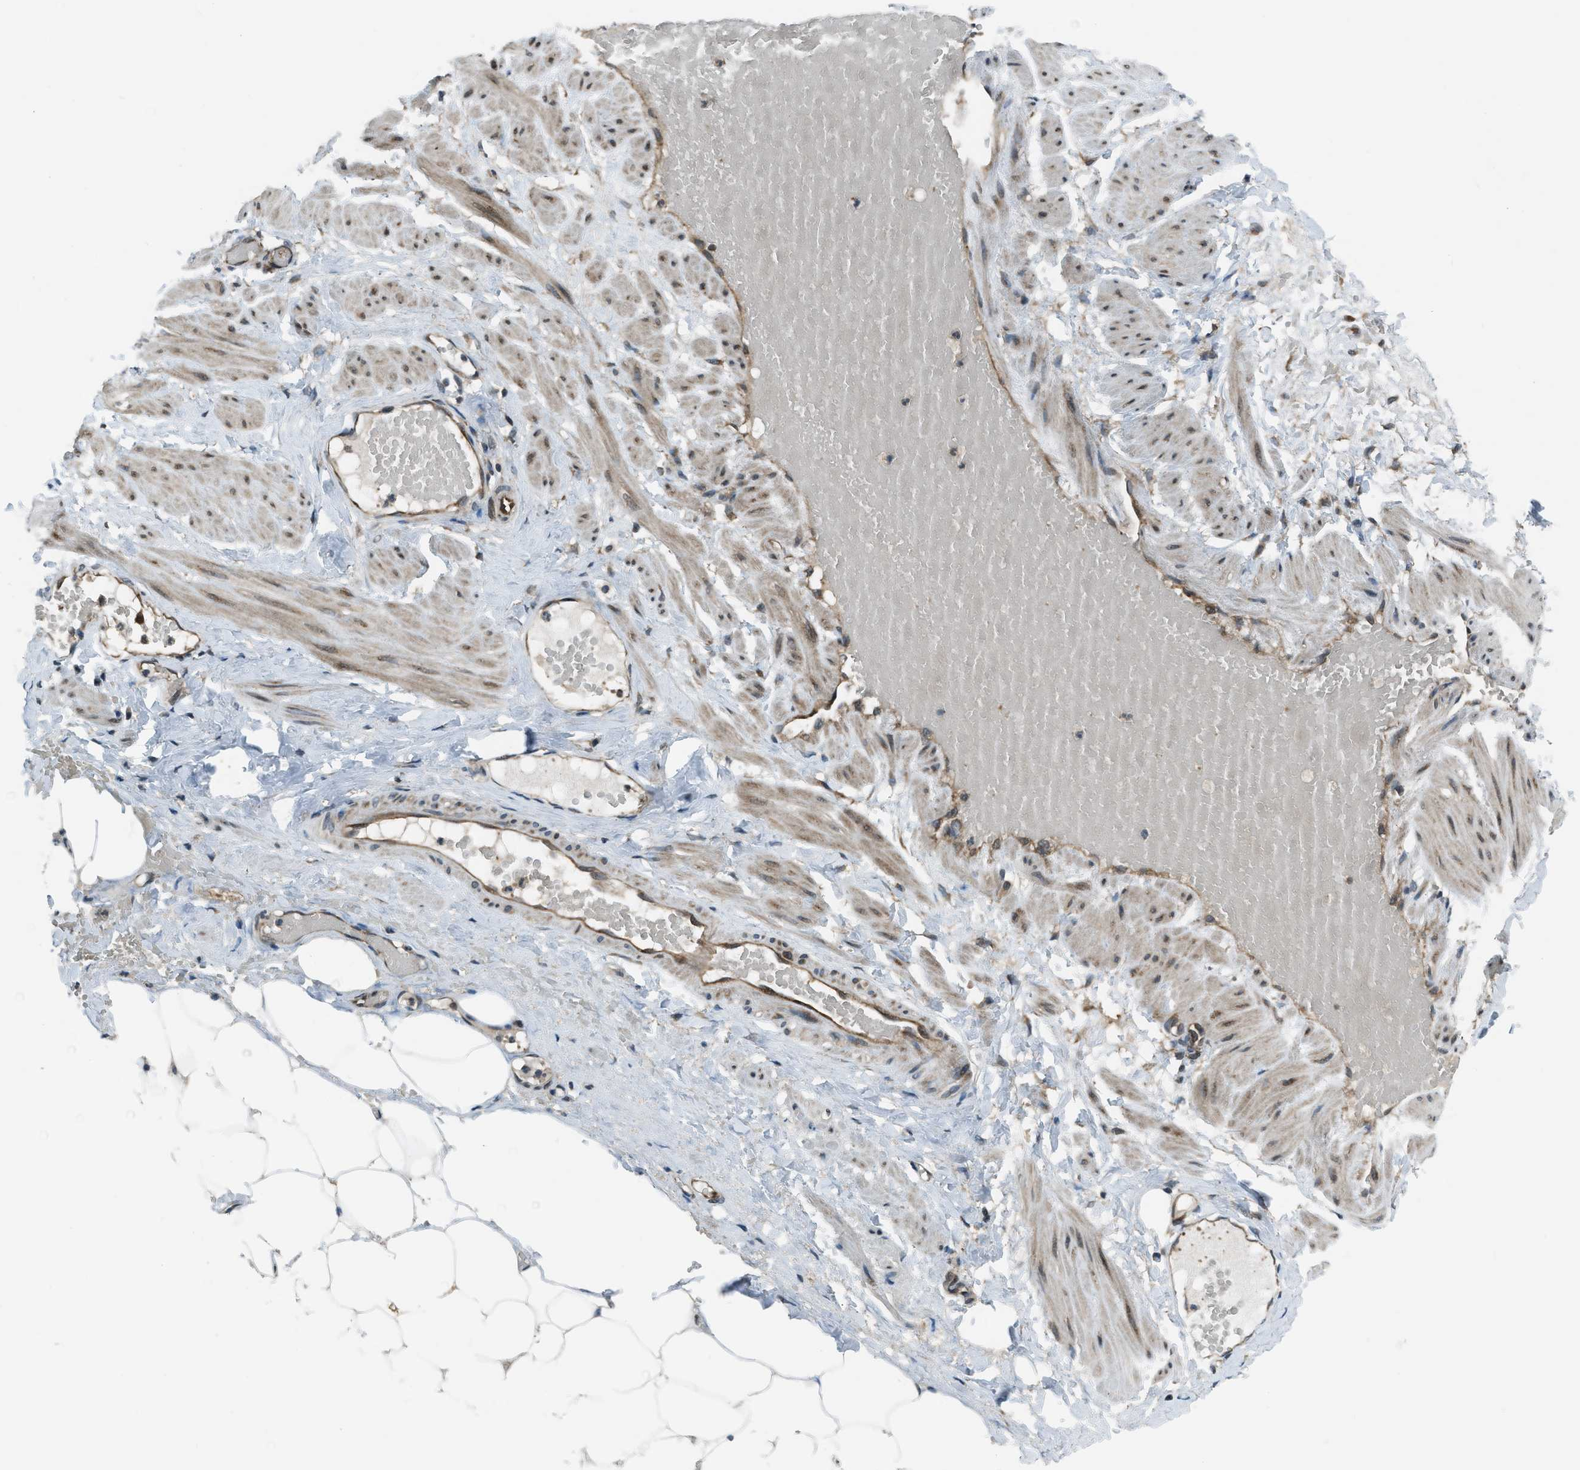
{"staining": {"intensity": "weak", "quantity": ">75%", "location": "cytoplasmic/membranous,nuclear"}, "tissue": "adipose tissue", "cell_type": "Adipocytes", "image_type": "normal", "snomed": [{"axis": "morphology", "description": "Normal tissue, NOS"}, {"axis": "topography", "description": "Soft tissue"}, {"axis": "topography", "description": "Vascular tissue"}], "caption": "DAB (3,3'-diaminobenzidine) immunohistochemical staining of benign human adipose tissue reveals weak cytoplasmic/membranous,nuclear protein staining in about >75% of adipocytes.", "gene": "ASAP2", "patient": {"sex": "female", "age": 35}}